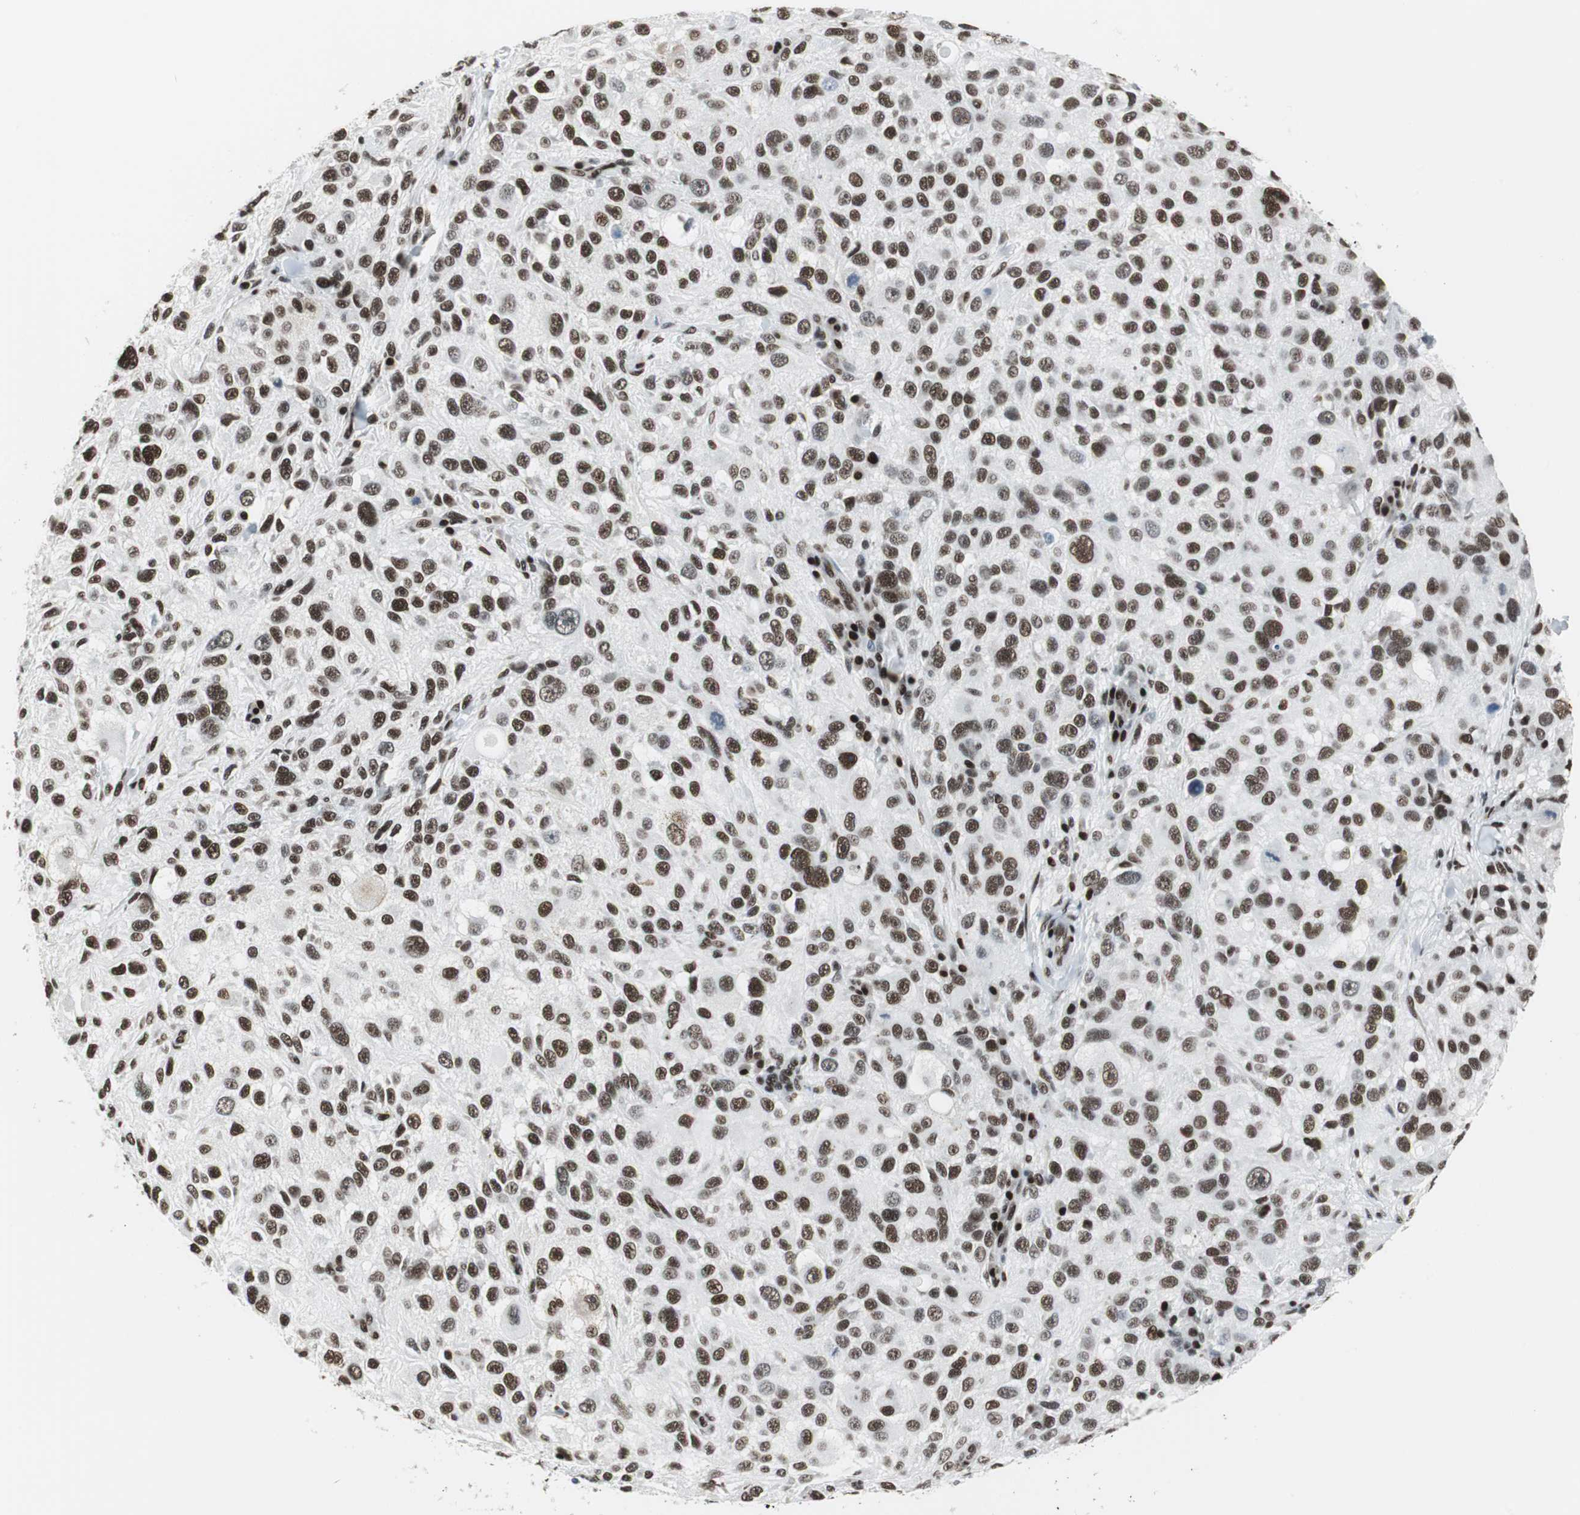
{"staining": {"intensity": "moderate", "quantity": ">75%", "location": "nuclear"}, "tissue": "melanoma", "cell_type": "Tumor cells", "image_type": "cancer", "snomed": [{"axis": "morphology", "description": "Necrosis, NOS"}, {"axis": "morphology", "description": "Malignant melanoma, NOS"}, {"axis": "topography", "description": "Skin"}], "caption": "An image of human melanoma stained for a protein shows moderate nuclear brown staining in tumor cells.", "gene": "MEF2D", "patient": {"sex": "female", "age": 87}}